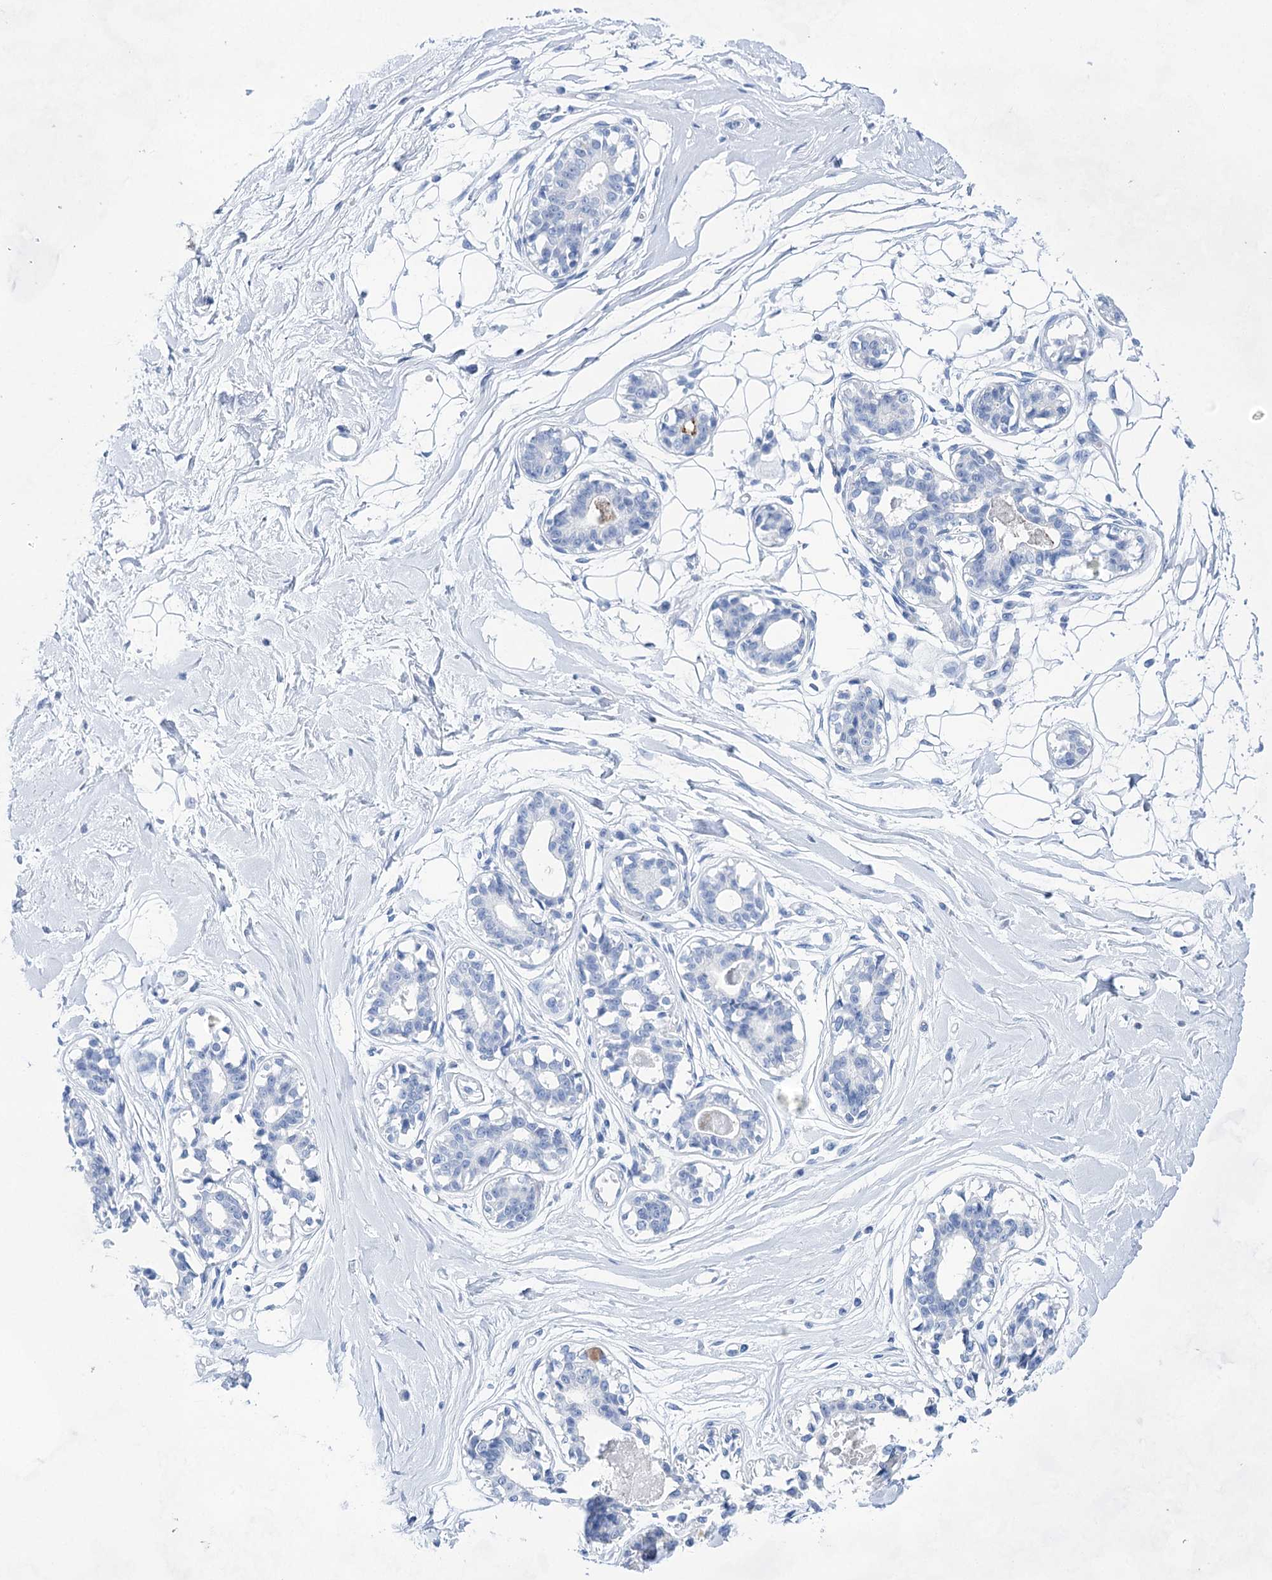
{"staining": {"intensity": "negative", "quantity": "none", "location": "none"}, "tissue": "breast", "cell_type": "Adipocytes", "image_type": "normal", "snomed": [{"axis": "morphology", "description": "Normal tissue, NOS"}, {"axis": "topography", "description": "Breast"}], "caption": "Human breast stained for a protein using immunohistochemistry shows no staining in adipocytes.", "gene": "LALBA", "patient": {"sex": "female", "age": 45}}